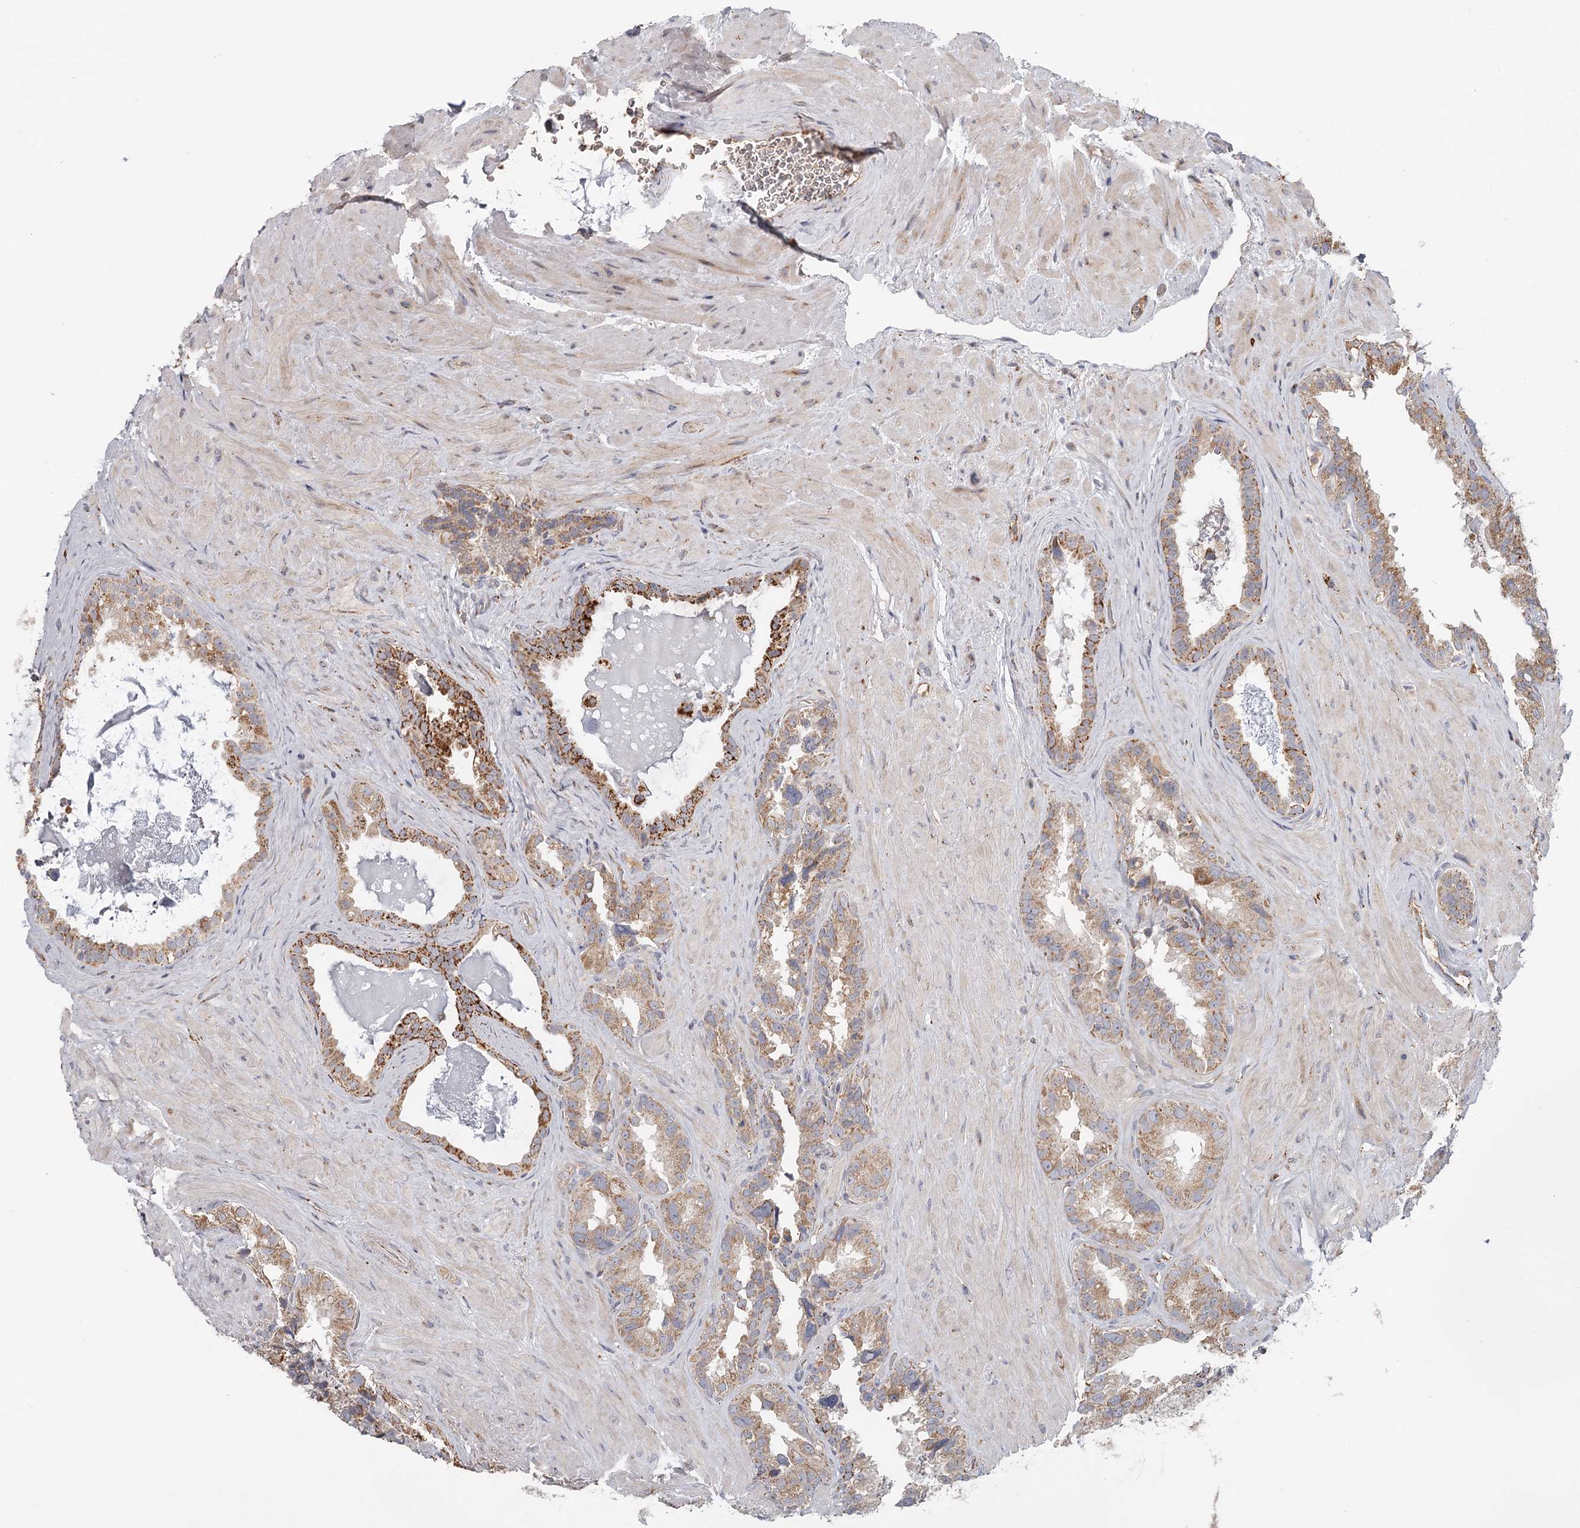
{"staining": {"intensity": "moderate", "quantity": ">75%", "location": "cytoplasmic/membranous"}, "tissue": "seminal vesicle", "cell_type": "Glandular cells", "image_type": "normal", "snomed": [{"axis": "morphology", "description": "Normal tissue, NOS"}, {"axis": "topography", "description": "Seminal veicle"}, {"axis": "topography", "description": "Peripheral nerve tissue"}], "caption": "DAB (3,3'-diaminobenzidine) immunohistochemical staining of normal seminal vesicle demonstrates moderate cytoplasmic/membranous protein positivity in approximately >75% of glandular cells.", "gene": "CDC123", "patient": {"sex": "male", "age": 67}}